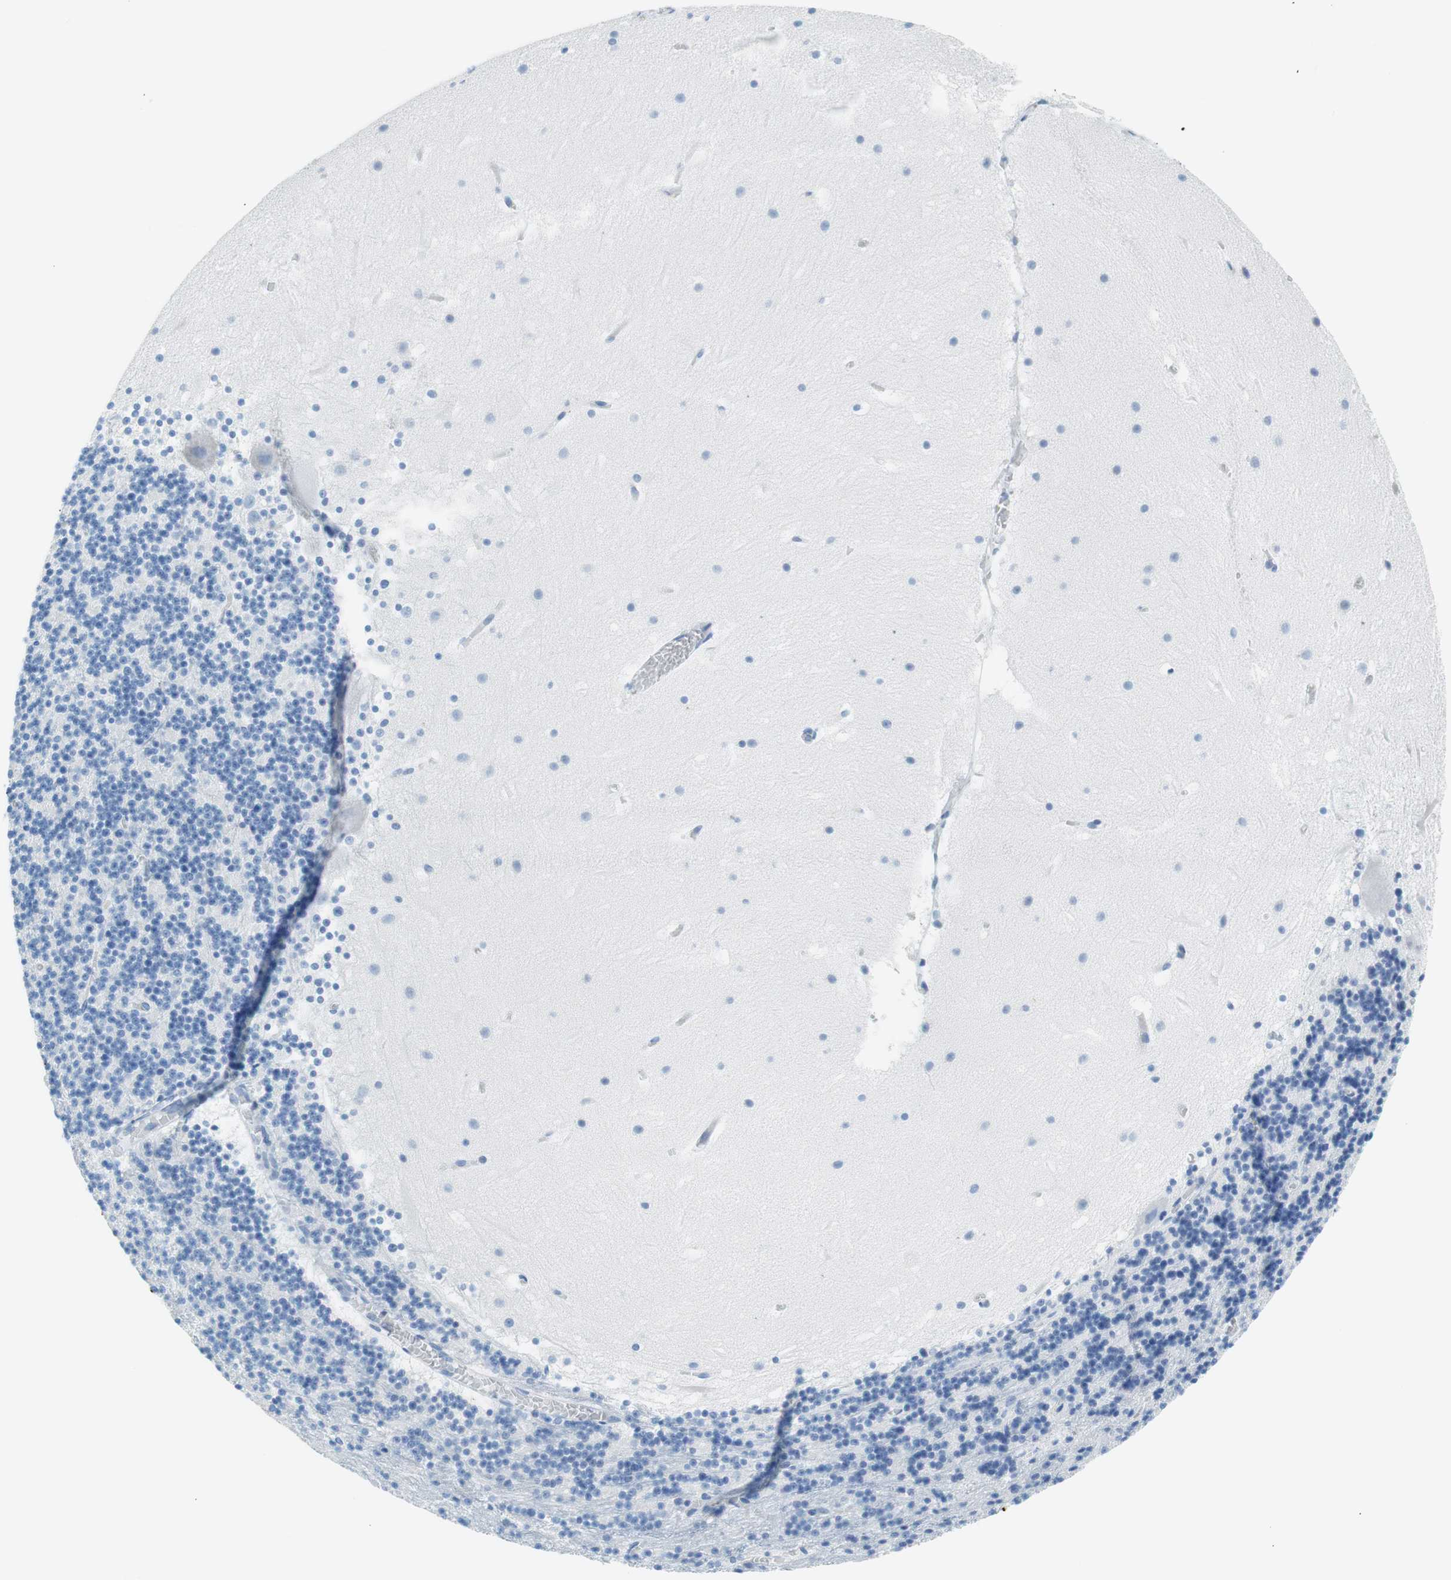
{"staining": {"intensity": "negative", "quantity": "none", "location": "none"}, "tissue": "cerebellum", "cell_type": "Cells in granular layer", "image_type": "normal", "snomed": [{"axis": "morphology", "description": "Normal tissue, NOS"}, {"axis": "topography", "description": "Cerebellum"}], "caption": "Immunohistochemistry image of benign cerebellum: human cerebellum stained with DAB reveals no significant protein expression in cells in granular layer. The staining is performed using DAB brown chromogen with nuclei counter-stained in using hematoxylin.", "gene": "MYH1", "patient": {"sex": "male", "age": 45}}